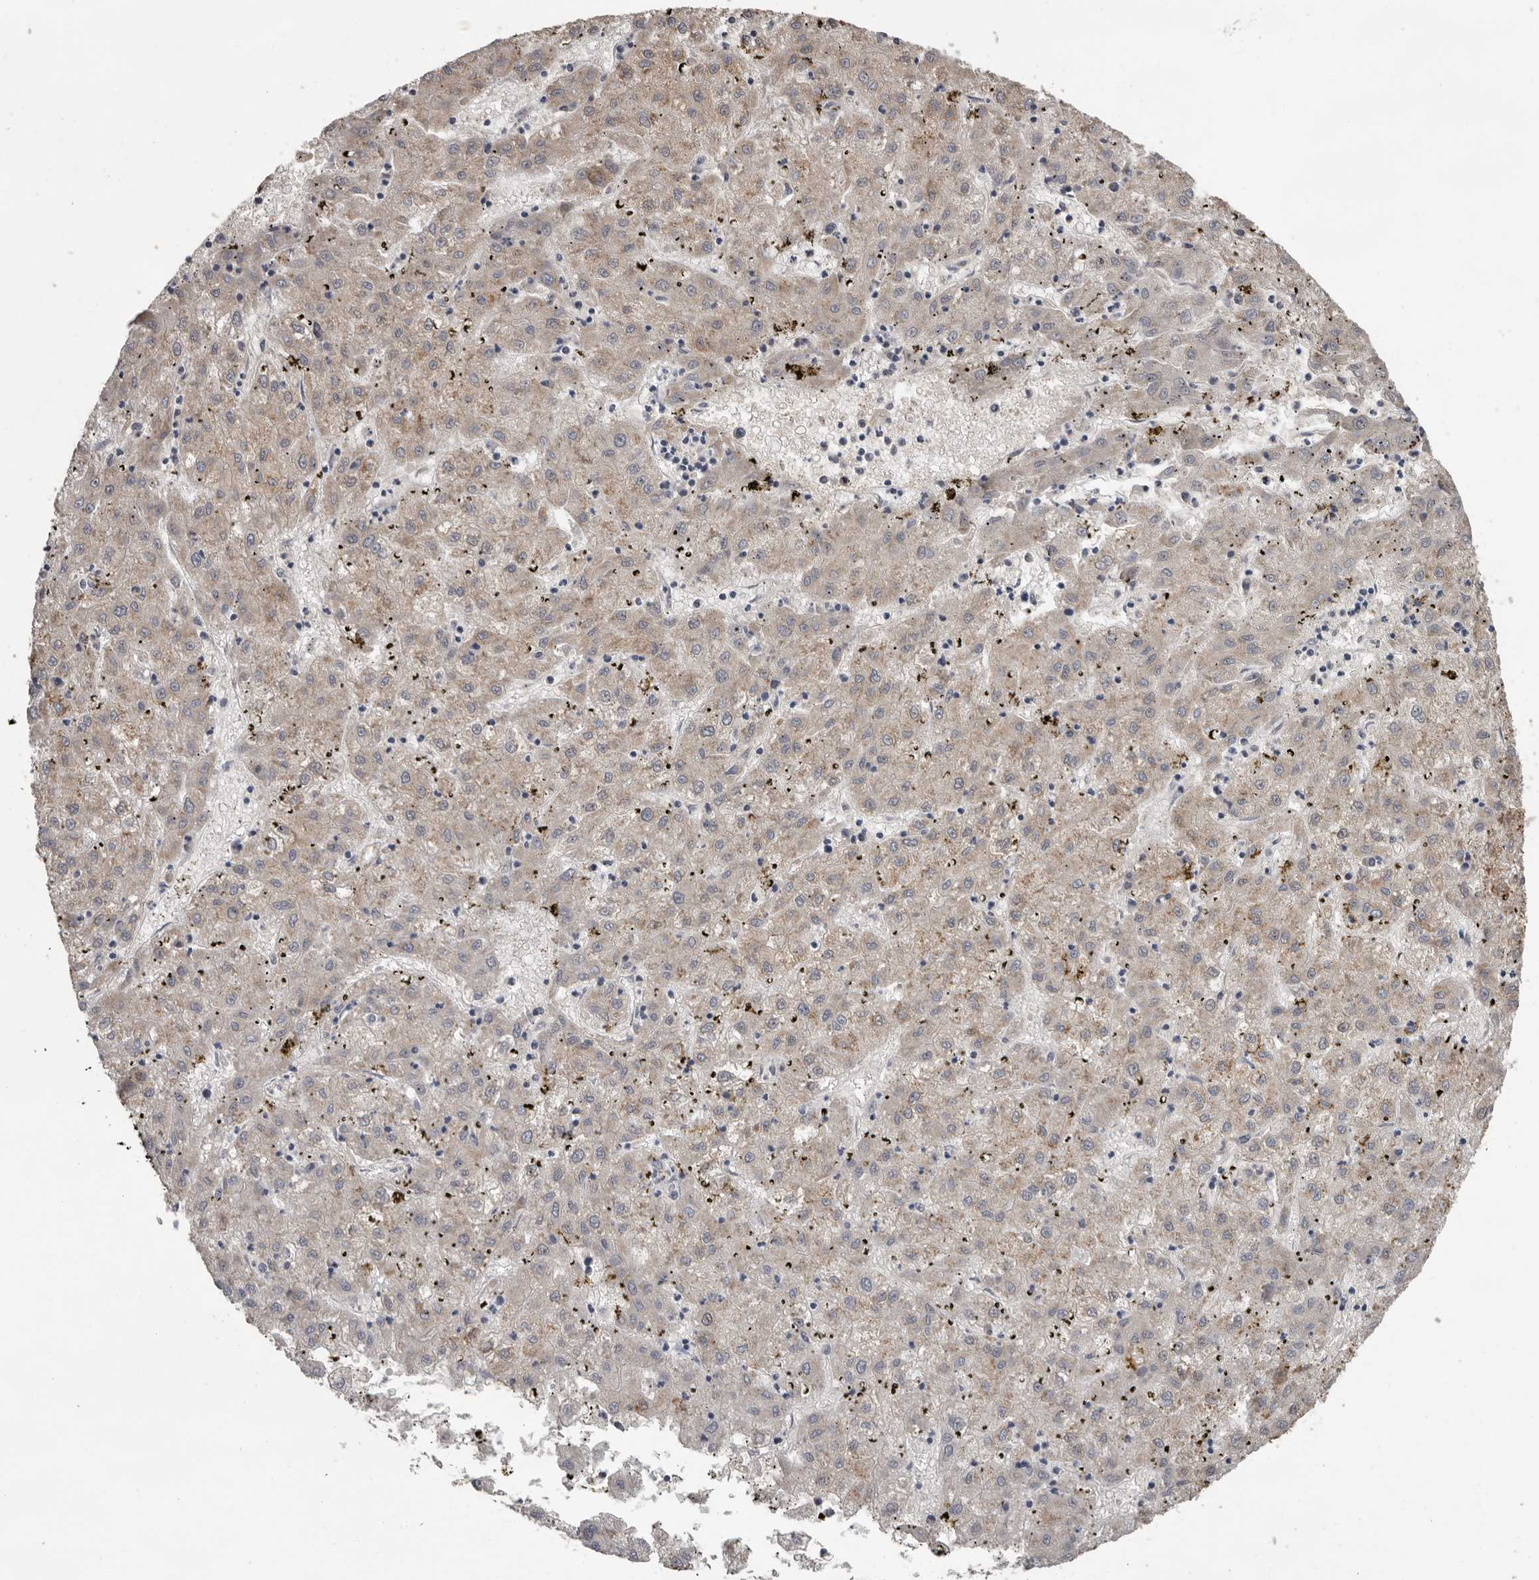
{"staining": {"intensity": "weak", "quantity": "<25%", "location": "cytoplasmic/membranous"}, "tissue": "liver cancer", "cell_type": "Tumor cells", "image_type": "cancer", "snomed": [{"axis": "morphology", "description": "Carcinoma, Hepatocellular, NOS"}, {"axis": "topography", "description": "Liver"}], "caption": "Tumor cells show no significant protein positivity in liver hepatocellular carcinoma.", "gene": "MTF1", "patient": {"sex": "male", "age": 72}}